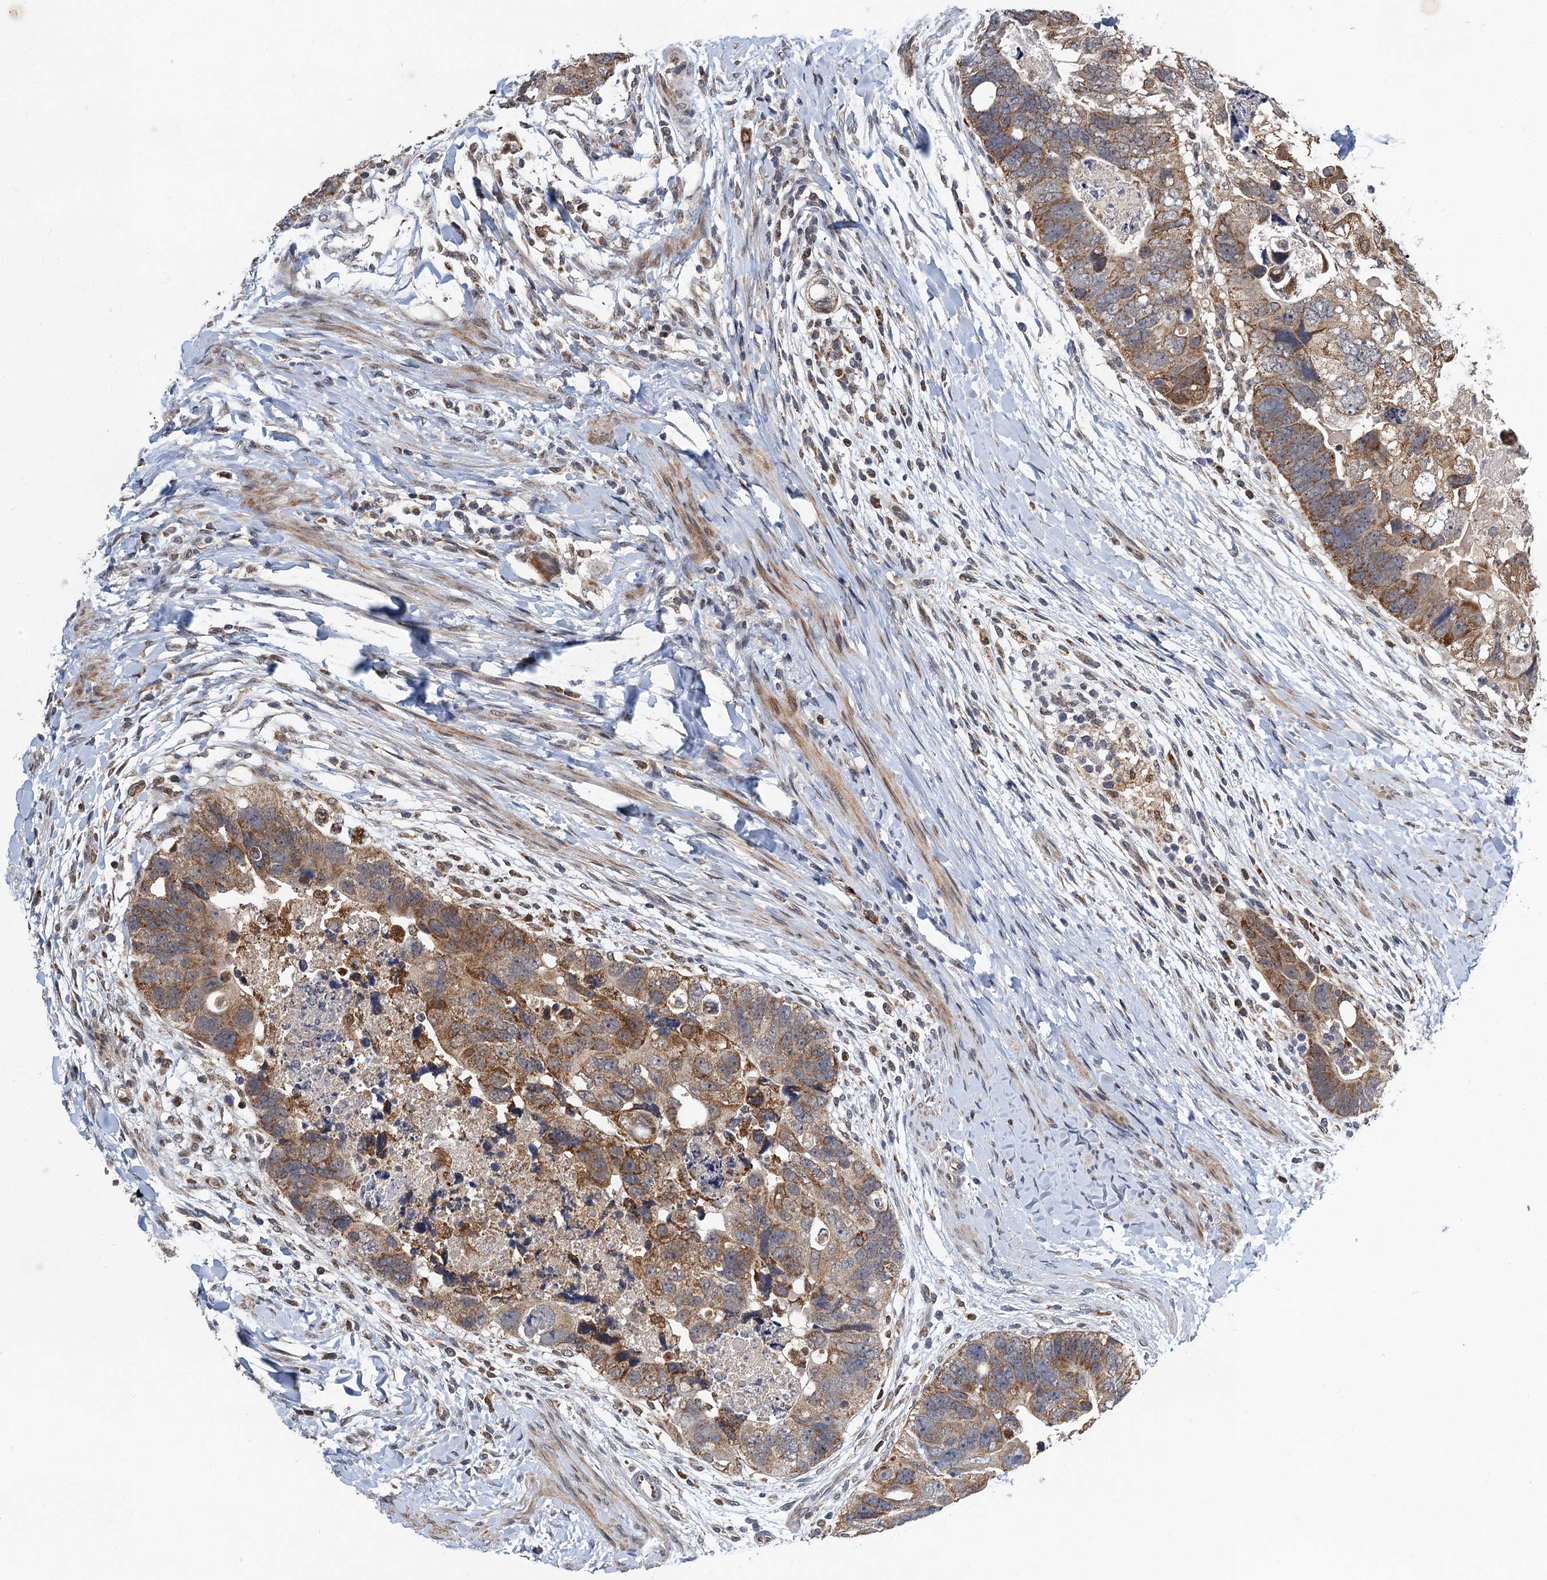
{"staining": {"intensity": "moderate", "quantity": ">75%", "location": "cytoplasmic/membranous"}, "tissue": "colorectal cancer", "cell_type": "Tumor cells", "image_type": "cancer", "snomed": [{"axis": "morphology", "description": "Adenocarcinoma, NOS"}, {"axis": "topography", "description": "Rectum"}], "caption": "Immunohistochemical staining of colorectal cancer demonstrates moderate cytoplasmic/membranous protein positivity in about >75% of tumor cells. (brown staining indicates protein expression, while blue staining denotes nuclei).", "gene": "CMPK2", "patient": {"sex": "male", "age": 59}}